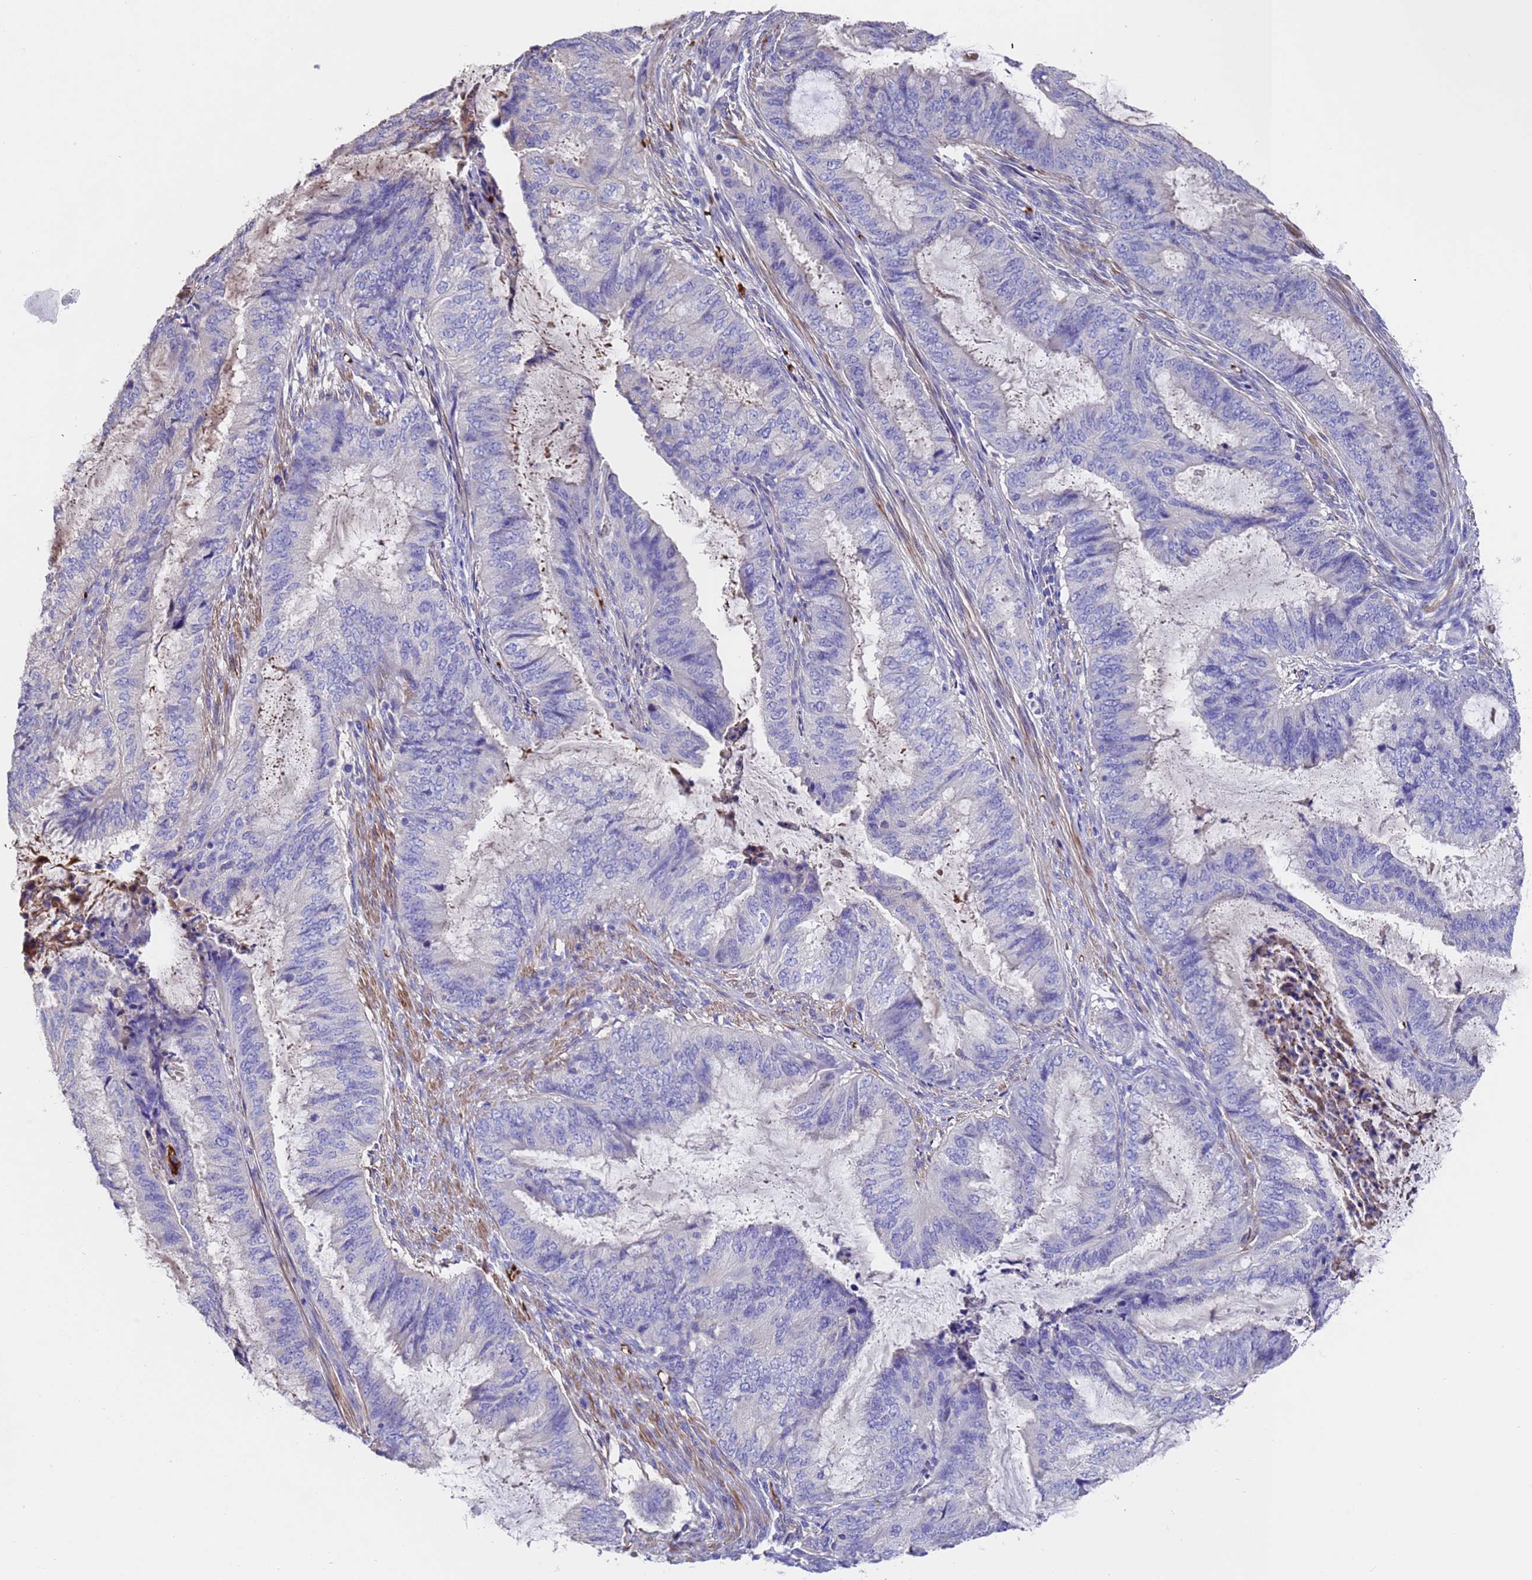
{"staining": {"intensity": "negative", "quantity": "none", "location": "none"}, "tissue": "endometrial cancer", "cell_type": "Tumor cells", "image_type": "cancer", "snomed": [{"axis": "morphology", "description": "Adenocarcinoma, NOS"}, {"axis": "topography", "description": "Endometrium"}], "caption": "High magnification brightfield microscopy of endometrial cancer (adenocarcinoma) stained with DAB (3,3'-diaminobenzidine) (brown) and counterstained with hematoxylin (blue): tumor cells show no significant expression.", "gene": "ELP6", "patient": {"sex": "female", "age": 51}}